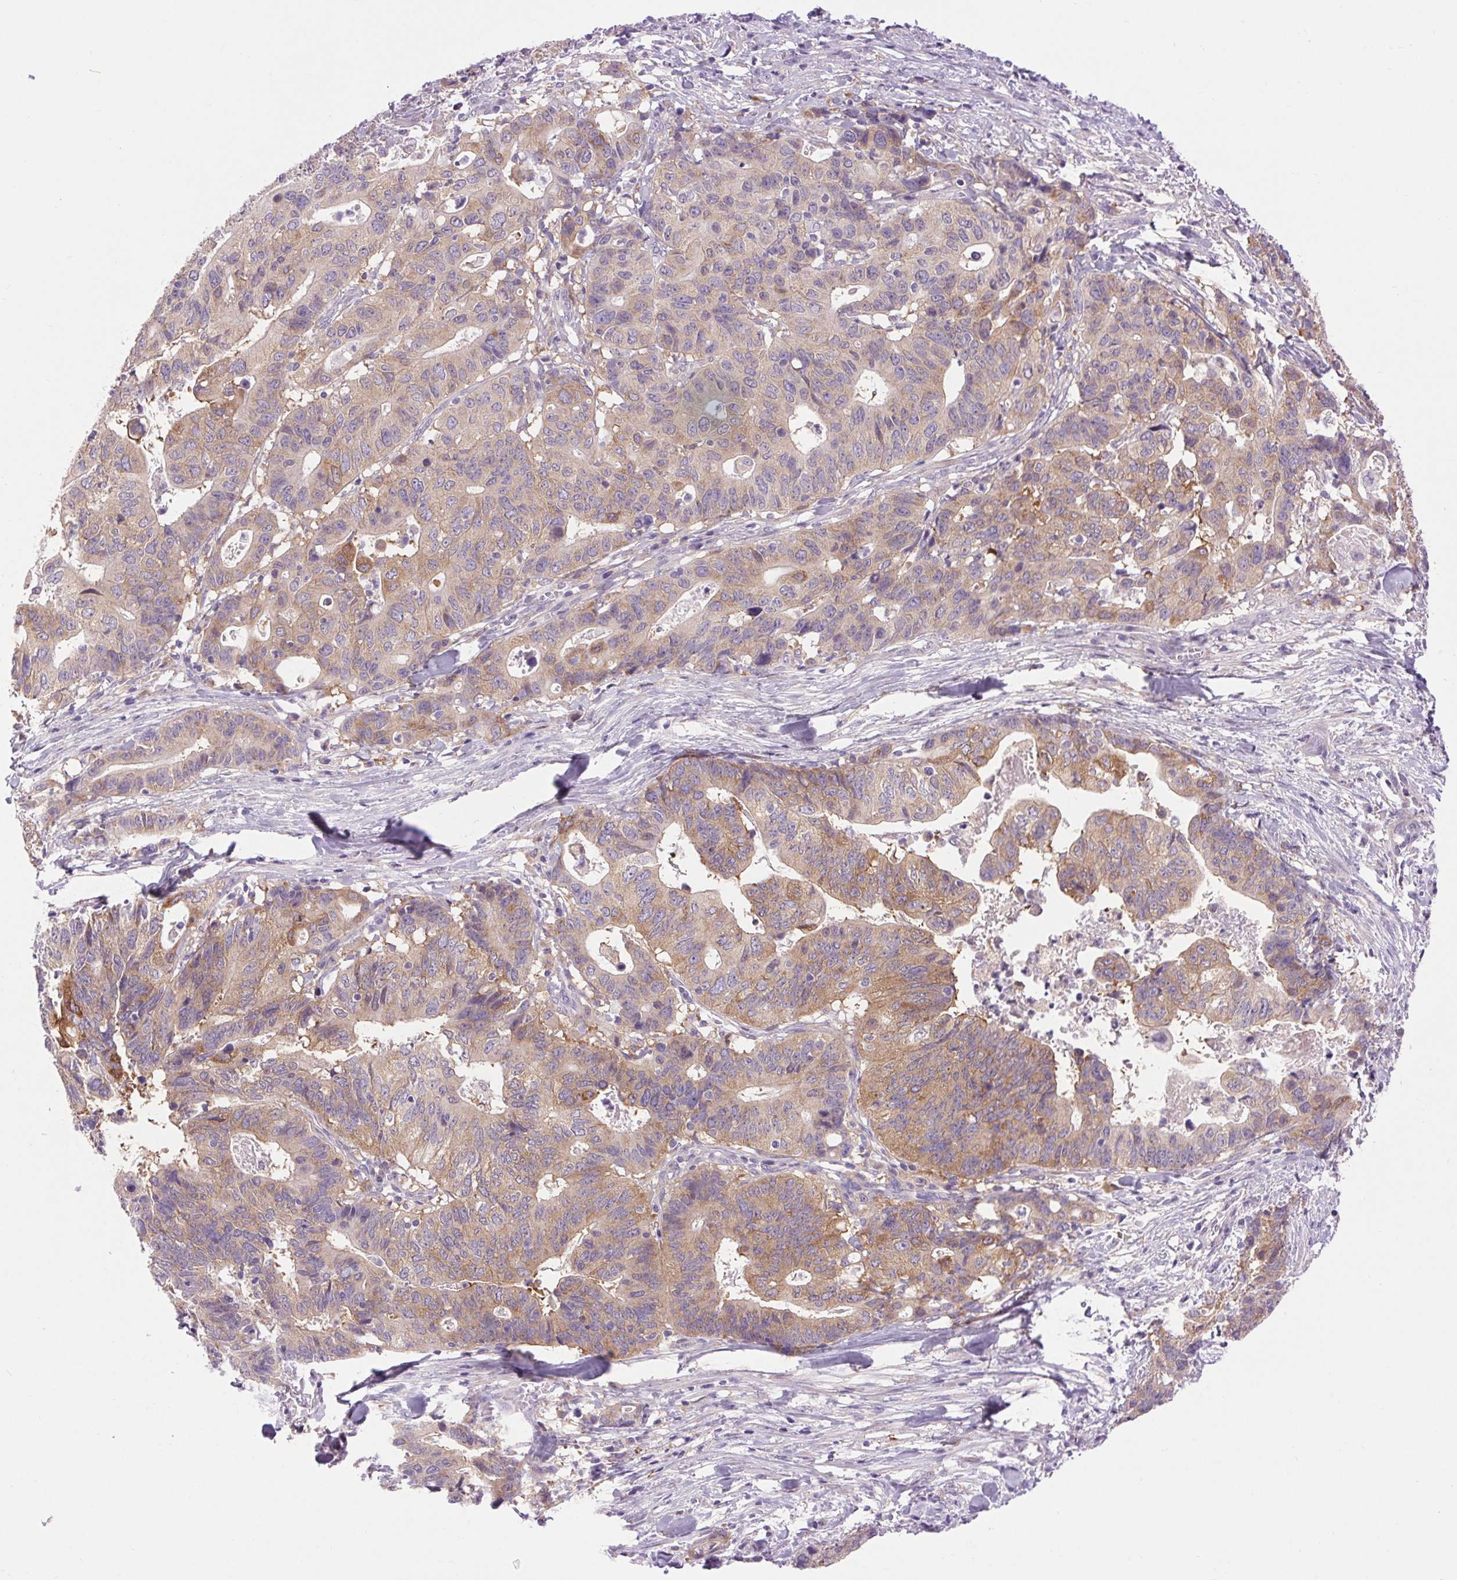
{"staining": {"intensity": "moderate", "quantity": ">75%", "location": "cytoplasmic/membranous"}, "tissue": "stomach cancer", "cell_type": "Tumor cells", "image_type": "cancer", "snomed": [{"axis": "morphology", "description": "Adenocarcinoma, NOS"}, {"axis": "topography", "description": "Stomach, upper"}], "caption": "About >75% of tumor cells in stomach adenocarcinoma demonstrate moderate cytoplasmic/membranous protein expression as visualized by brown immunohistochemical staining.", "gene": "SOWAHC", "patient": {"sex": "female", "age": 67}}